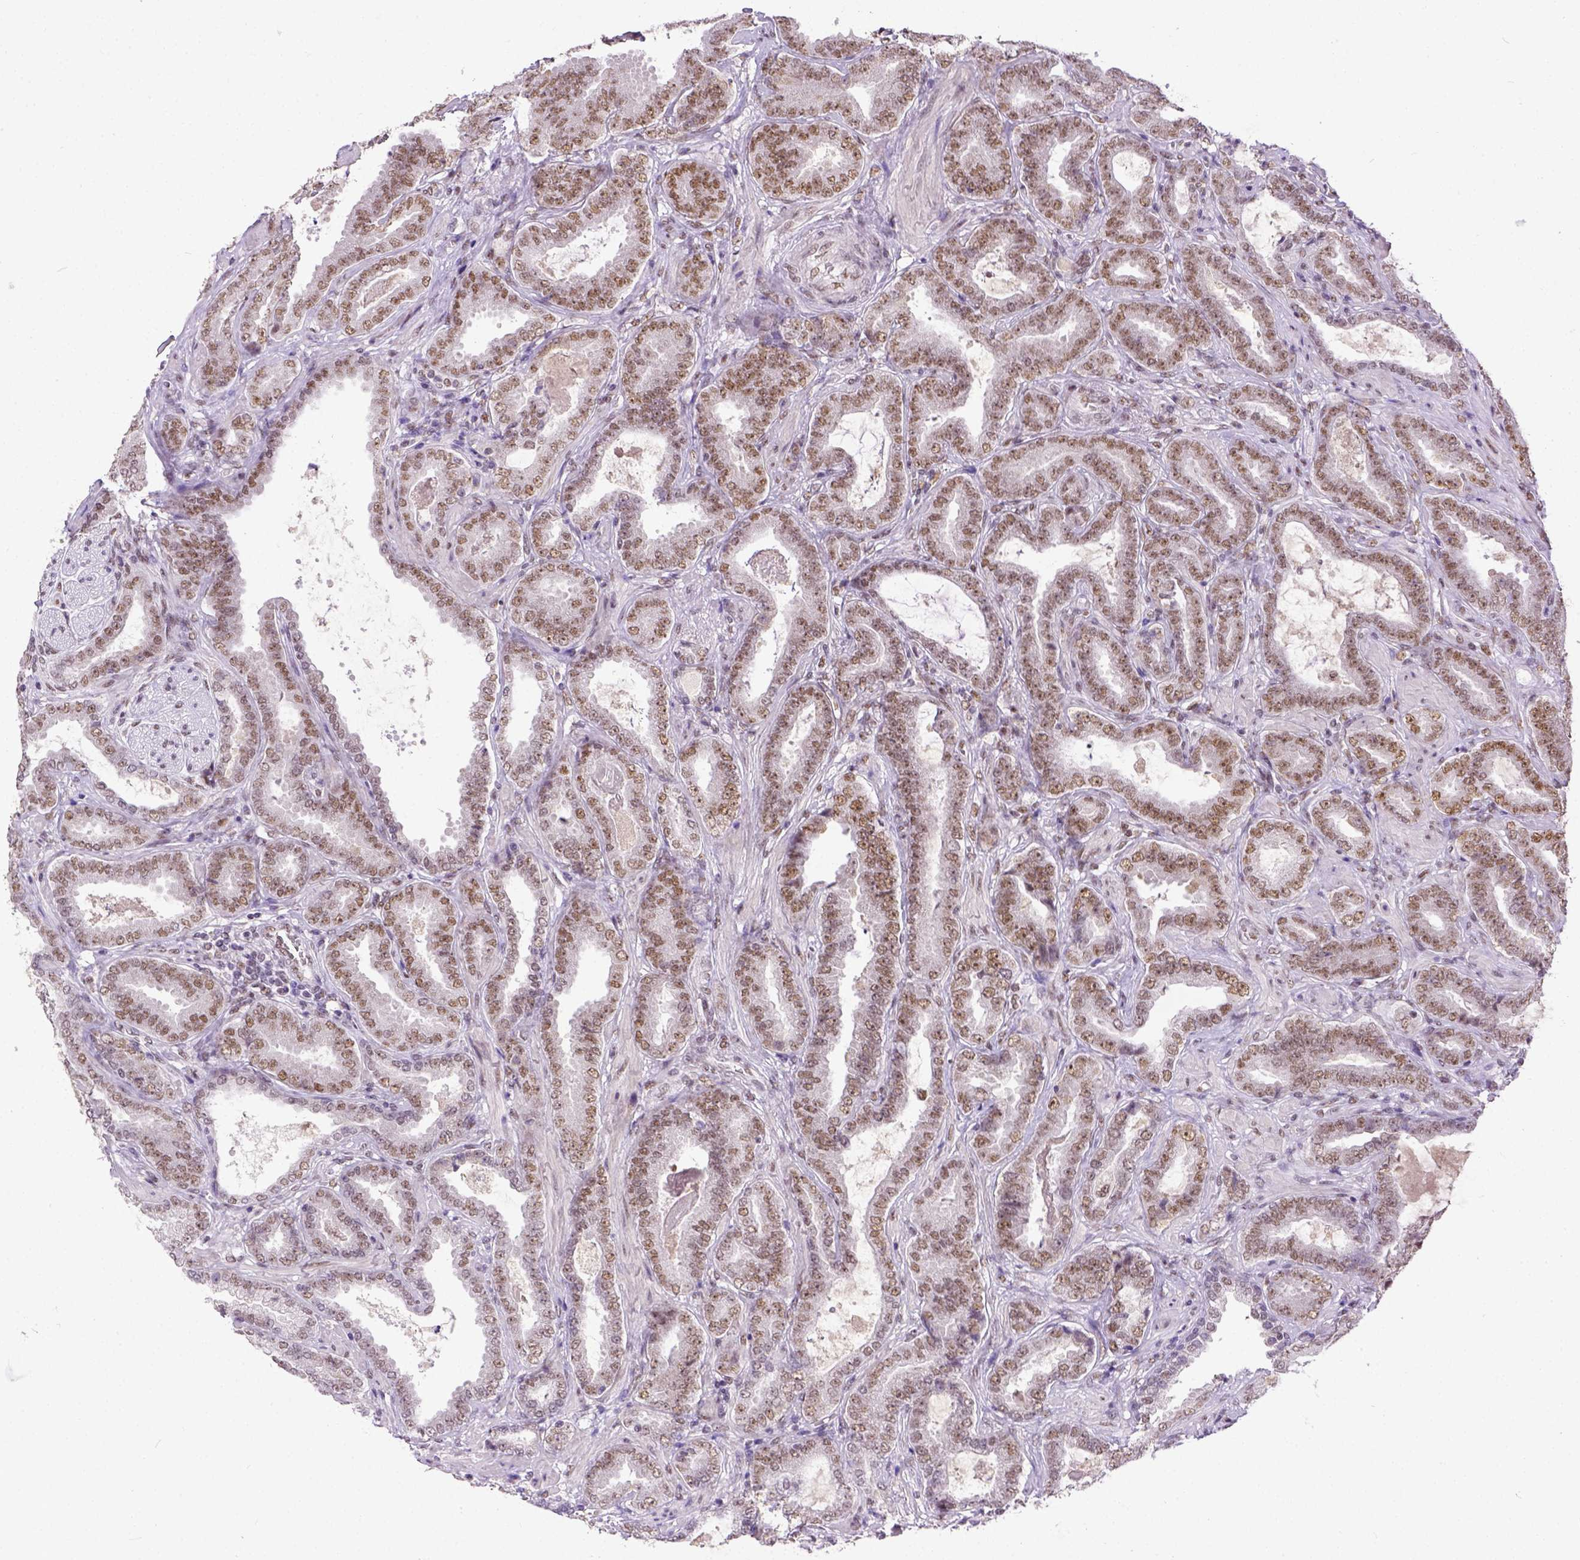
{"staining": {"intensity": "moderate", "quantity": ">75%", "location": "nuclear"}, "tissue": "prostate cancer", "cell_type": "Tumor cells", "image_type": "cancer", "snomed": [{"axis": "morphology", "description": "Adenocarcinoma, NOS"}, {"axis": "topography", "description": "Prostate"}], "caption": "The photomicrograph reveals staining of prostate cancer (adenocarcinoma), revealing moderate nuclear protein positivity (brown color) within tumor cells.", "gene": "ERCC1", "patient": {"sex": "male", "age": 64}}